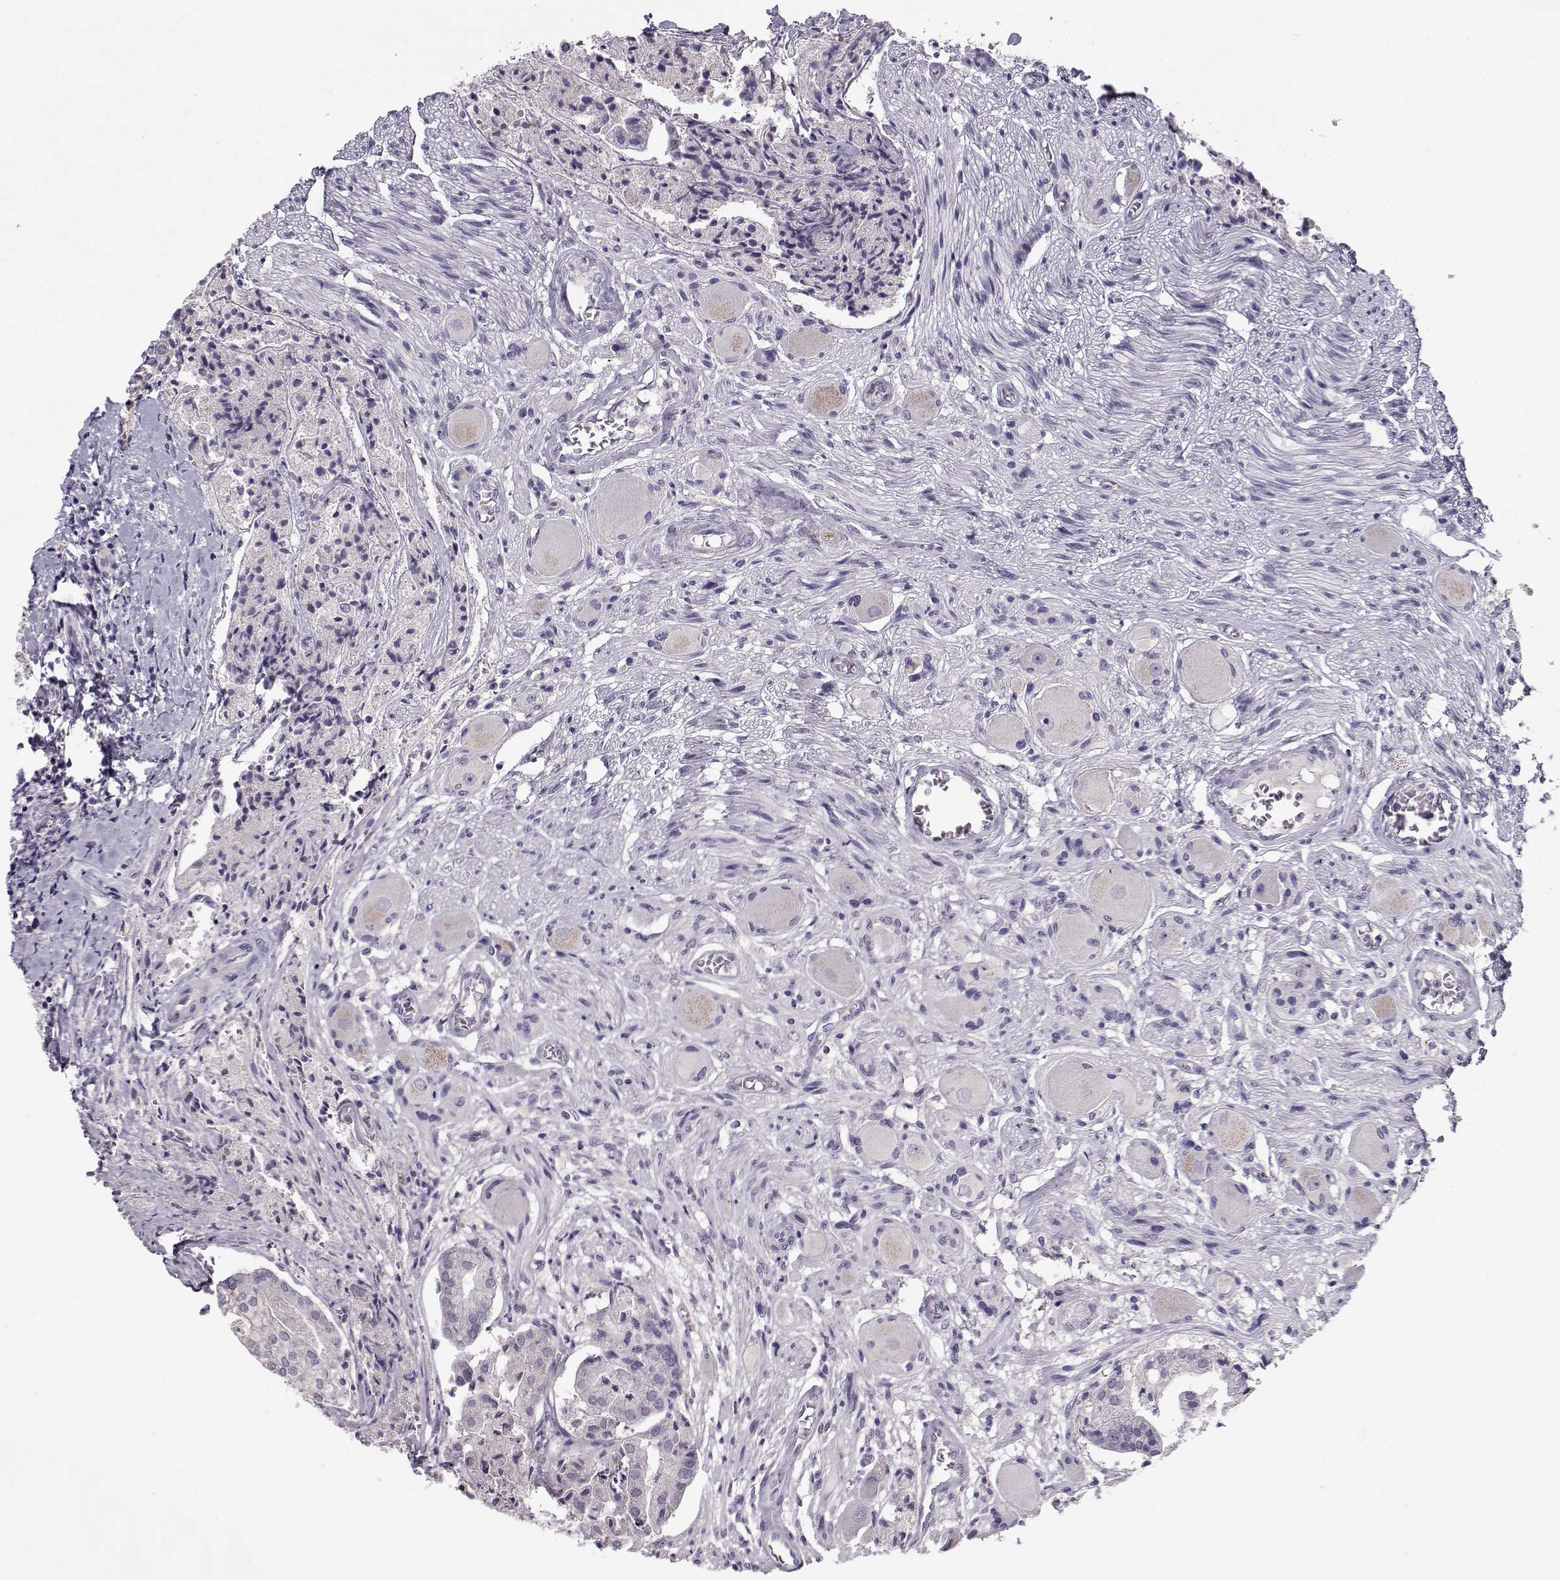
{"staining": {"intensity": "negative", "quantity": "none", "location": "none"}, "tissue": "prostate cancer", "cell_type": "Tumor cells", "image_type": "cancer", "snomed": [{"axis": "morphology", "description": "Adenocarcinoma, NOS"}, {"axis": "topography", "description": "Prostate and seminal vesicle, NOS"}, {"axis": "topography", "description": "Prostate"}], "caption": "A photomicrograph of human prostate adenocarcinoma is negative for staining in tumor cells. The staining is performed using DAB brown chromogen with nuclei counter-stained in using hematoxylin.", "gene": "GRK1", "patient": {"sex": "male", "age": 44}}